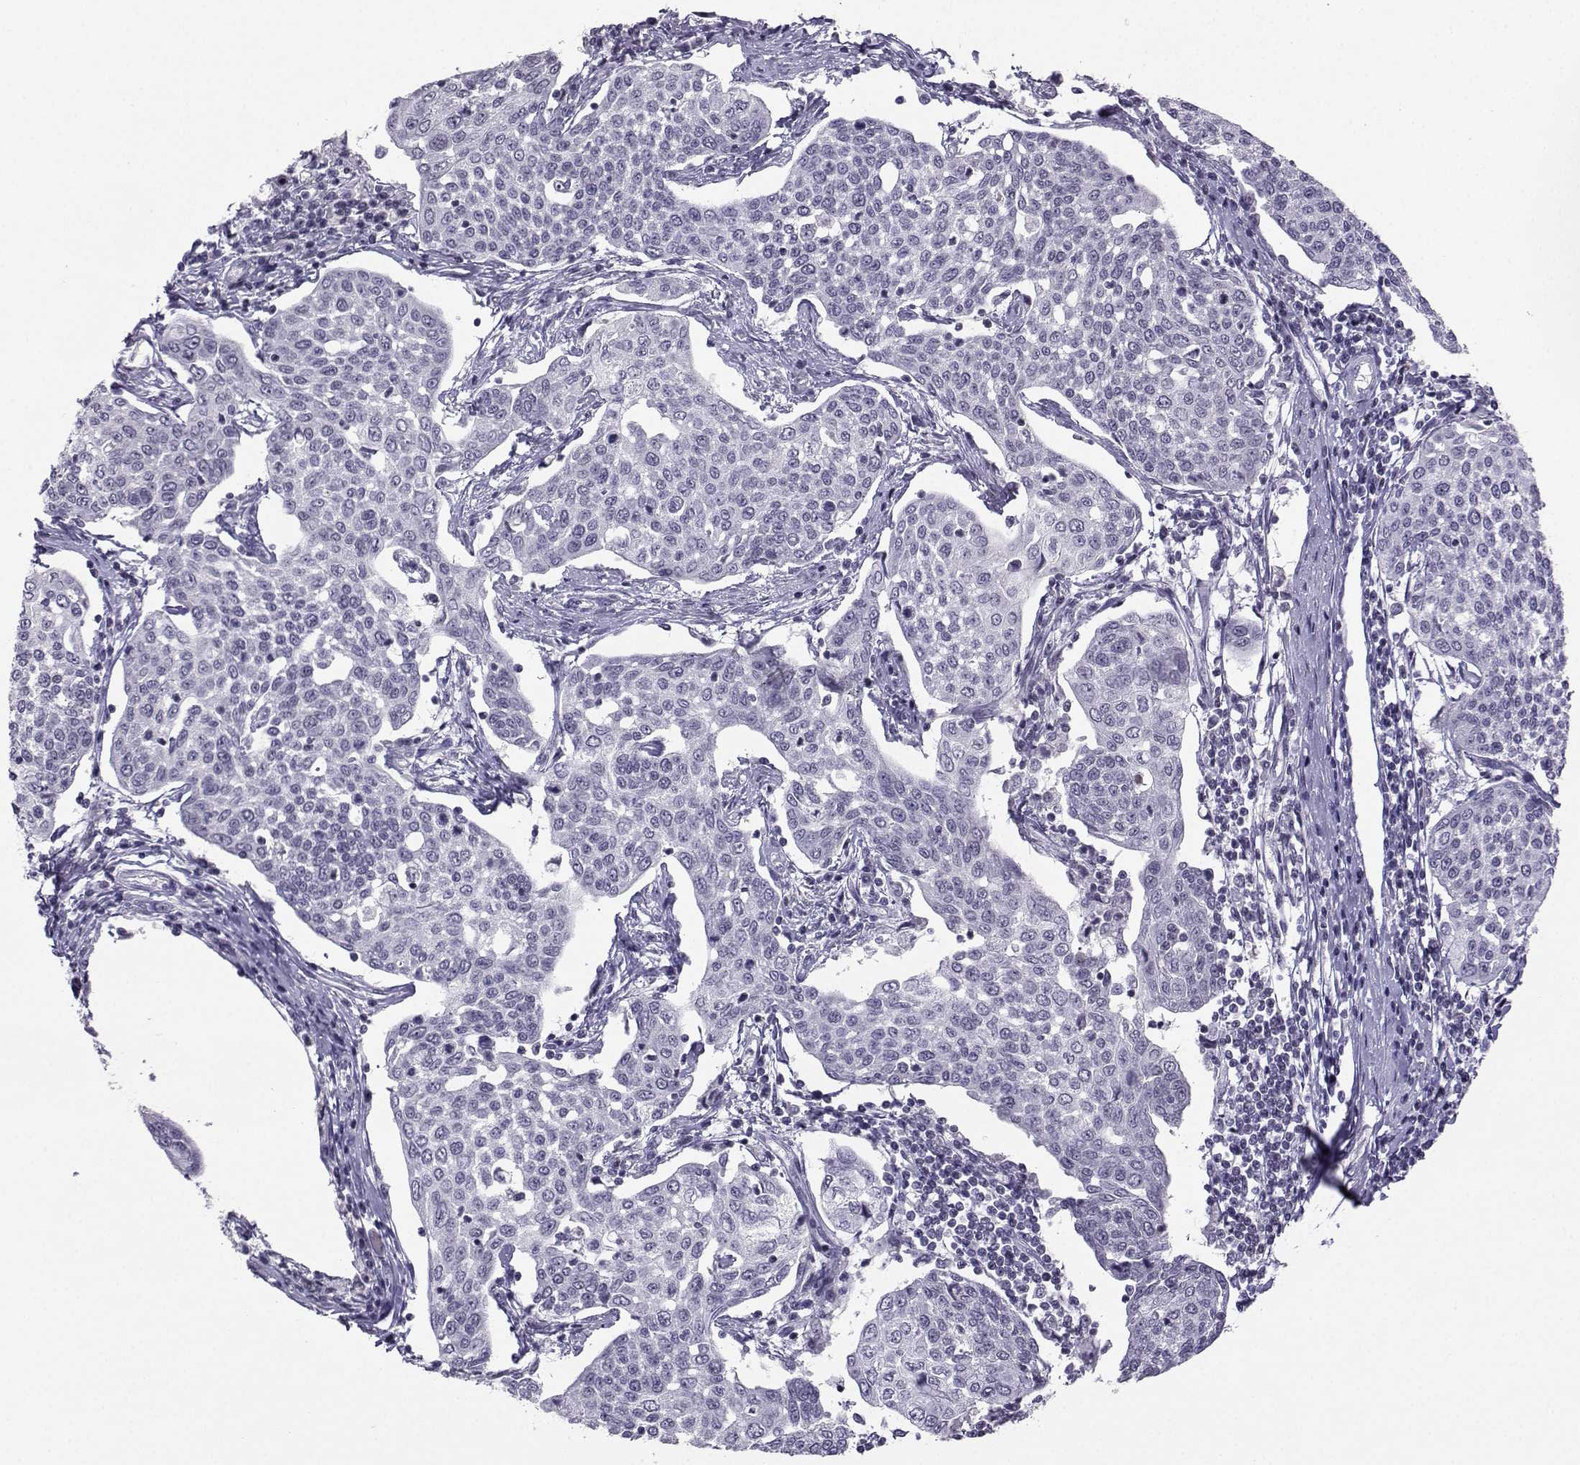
{"staining": {"intensity": "negative", "quantity": "none", "location": "none"}, "tissue": "cervical cancer", "cell_type": "Tumor cells", "image_type": "cancer", "snomed": [{"axis": "morphology", "description": "Squamous cell carcinoma, NOS"}, {"axis": "topography", "description": "Cervix"}], "caption": "An immunohistochemistry image of cervical squamous cell carcinoma is shown. There is no staining in tumor cells of cervical squamous cell carcinoma.", "gene": "LHX1", "patient": {"sex": "female", "age": 34}}